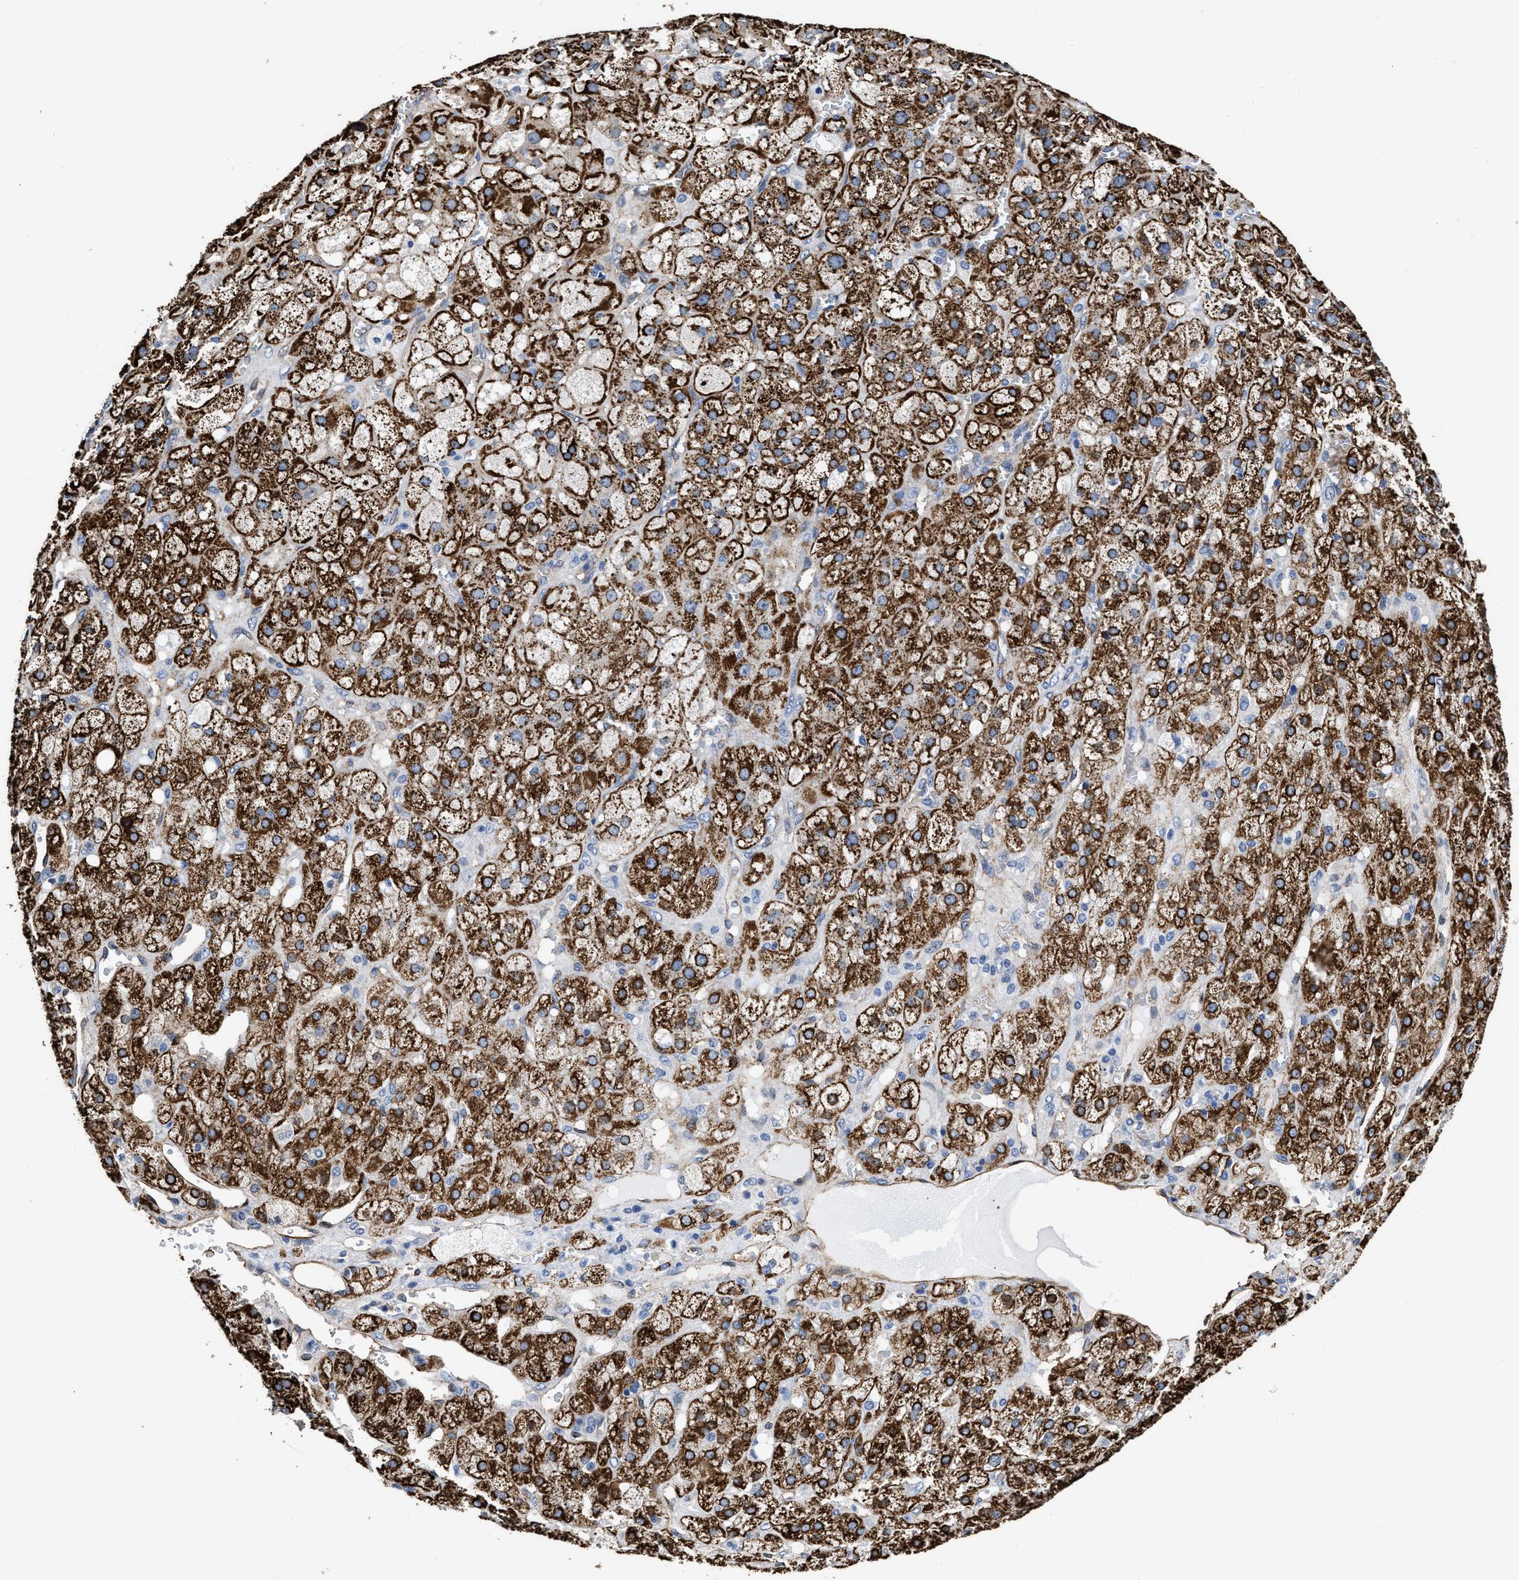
{"staining": {"intensity": "strong", "quantity": ">75%", "location": "cytoplasmic/membranous"}, "tissue": "adrenal gland", "cell_type": "Glandular cells", "image_type": "normal", "snomed": [{"axis": "morphology", "description": "Normal tissue, NOS"}, {"axis": "topography", "description": "Adrenal gland"}], "caption": "Protein analysis of normal adrenal gland exhibits strong cytoplasmic/membranous expression in about >75% of glandular cells. Ihc stains the protein of interest in brown and the nuclei are stained blue.", "gene": "C22orf42", "patient": {"sex": "female", "age": 47}}